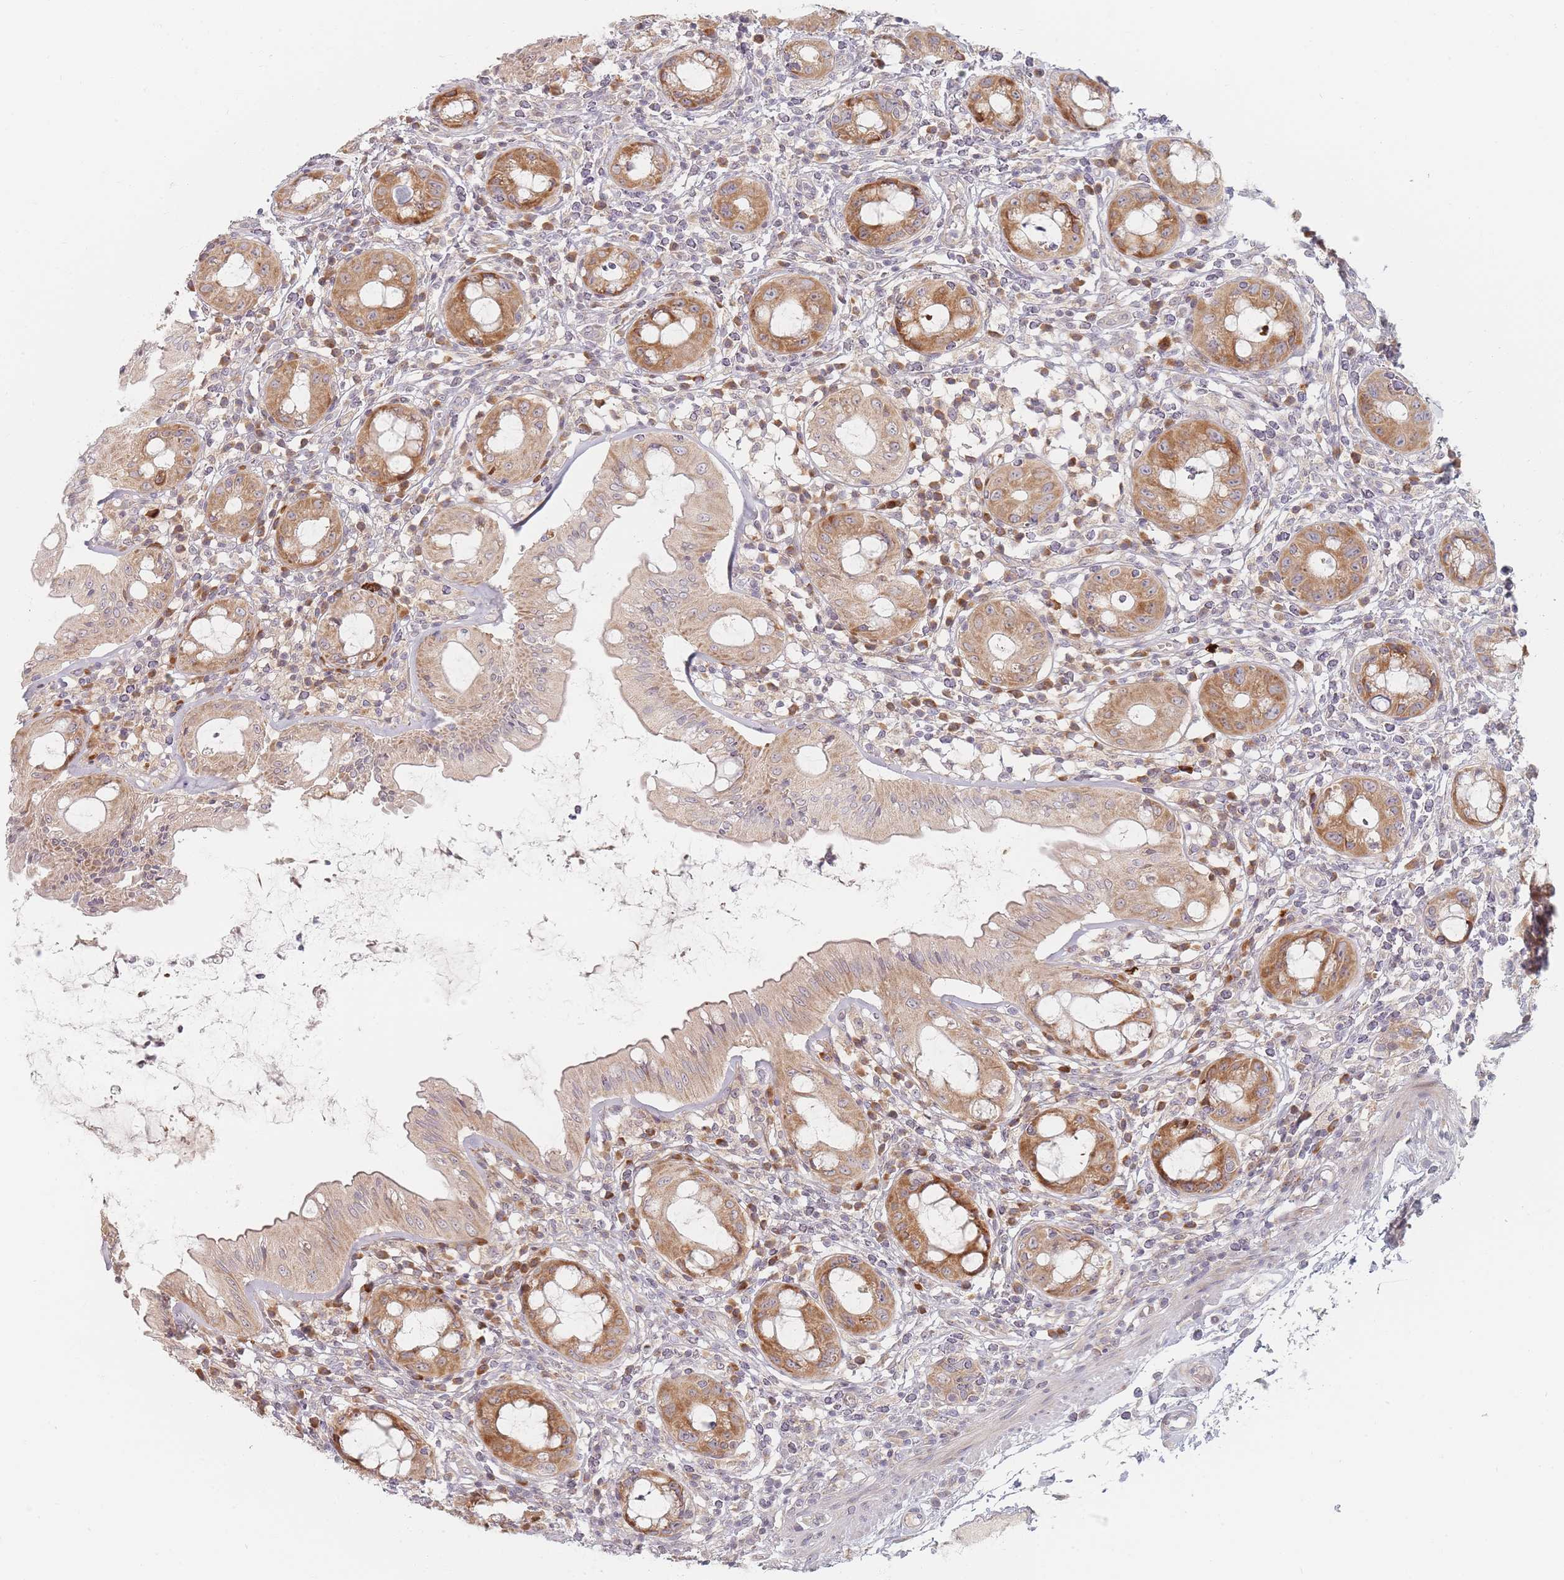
{"staining": {"intensity": "strong", "quantity": ">75%", "location": "cytoplasmic/membranous"}, "tissue": "rectum", "cell_type": "Glandular cells", "image_type": "normal", "snomed": [{"axis": "morphology", "description": "Normal tissue, NOS"}, {"axis": "topography", "description": "Rectum"}], "caption": "Rectum stained for a protein reveals strong cytoplasmic/membranous positivity in glandular cells. The staining was performed using DAB (3,3'-diaminobenzidine), with brown indicating positive protein expression. Nuclei are stained blue with hematoxylin.", "gene": "ZKSCAN7", "patient": {"sex": "female", "age": 57}}